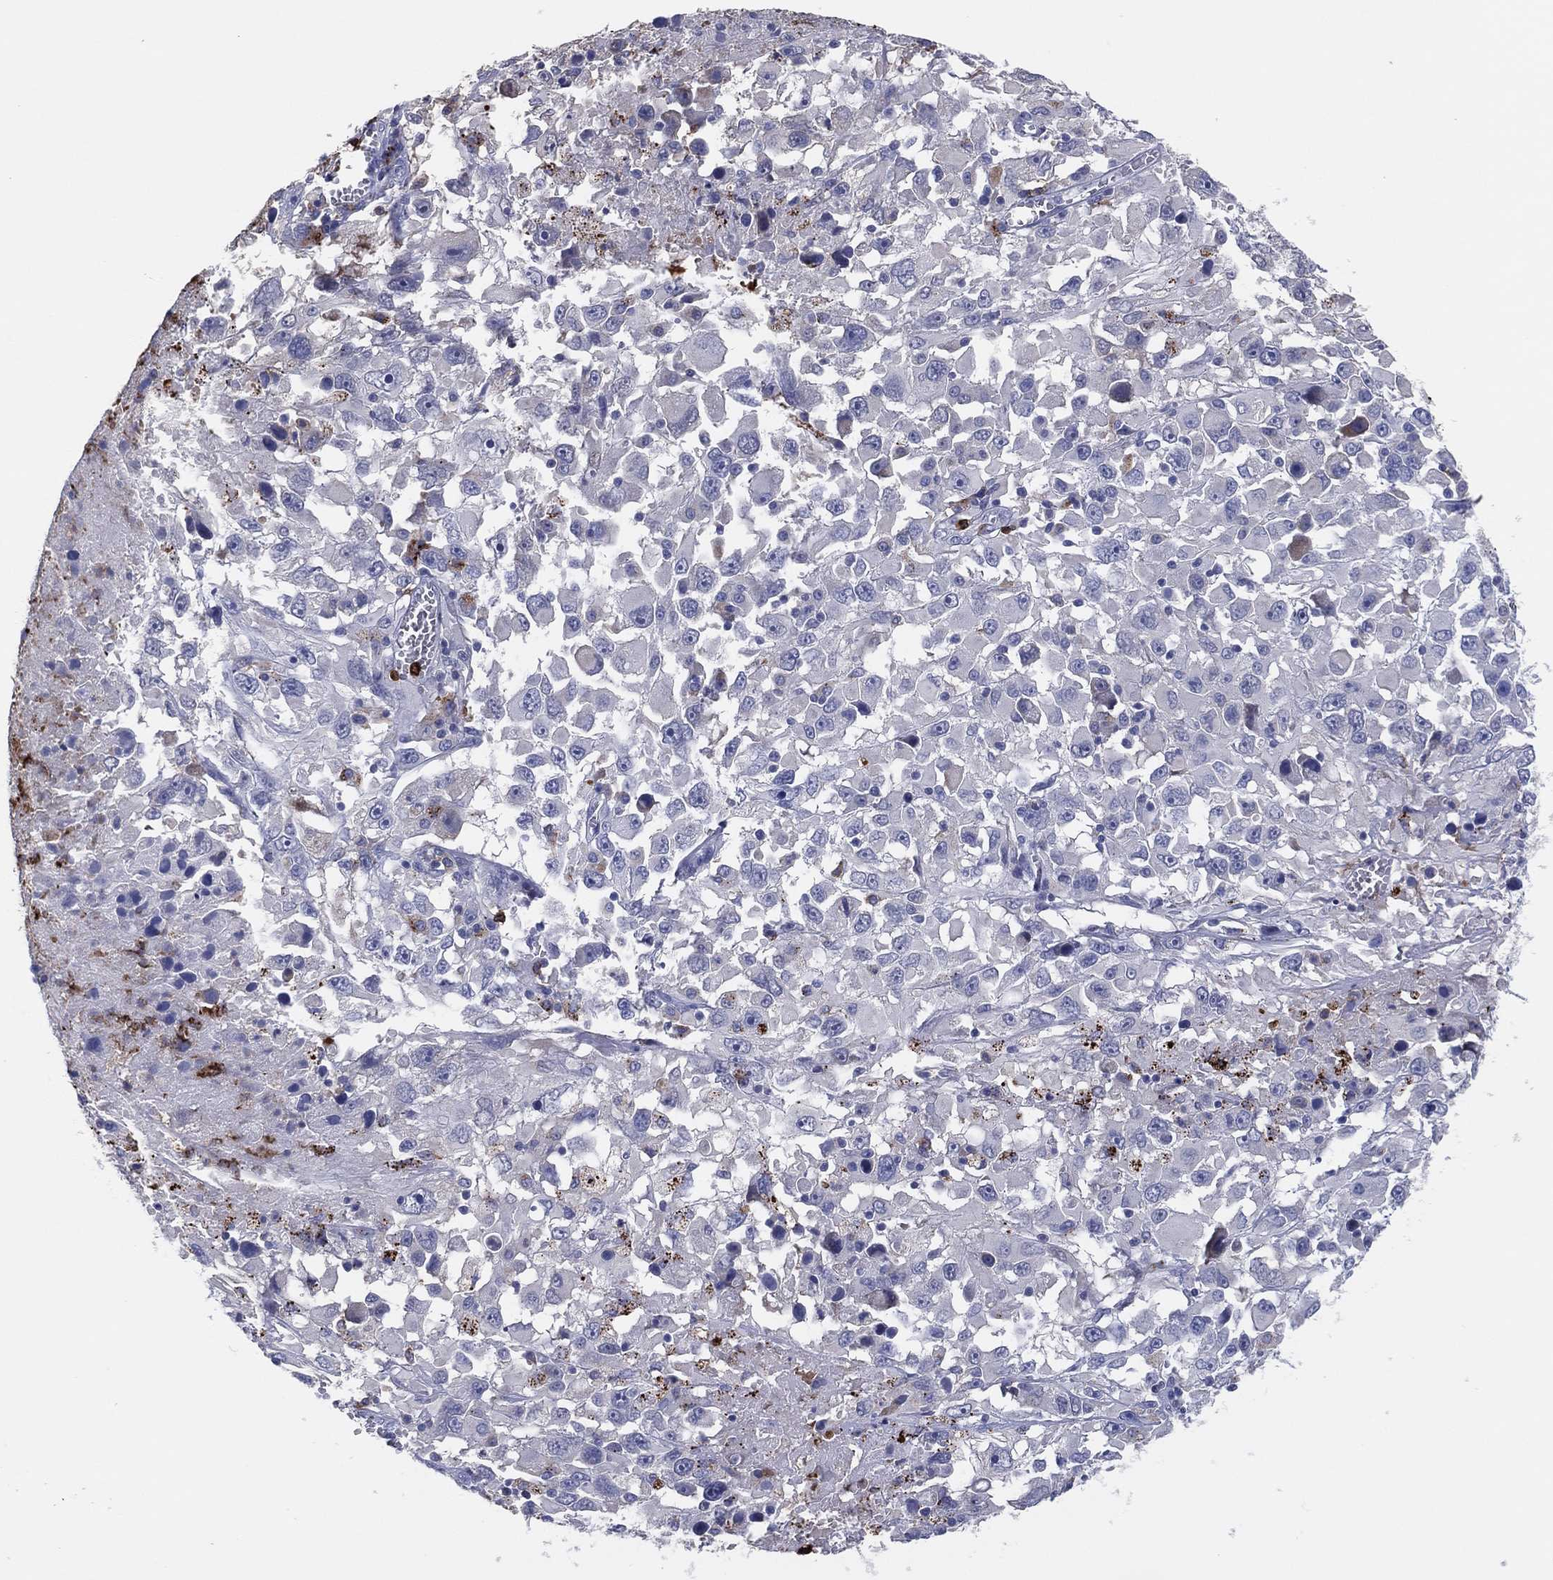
{"staining": {"intensity": "negative", "quantity": "none", "location": "none"}, "tissue": "melanoma", "cell_type": "Tumor cells", "image_type": "cancer", "snomed": [{"axis": "morphology", "description": "Malignant melanoma, Metastatic site"}, {"axis": "topography", "description": "Soft tissue"}], "caption": "Human malignant melanoma (metastatic site) stained for a protein using IHC shows no positivity in tumor cells.", "gene": "PLAC8", "patient": {"sex": "male", "age": 50}}